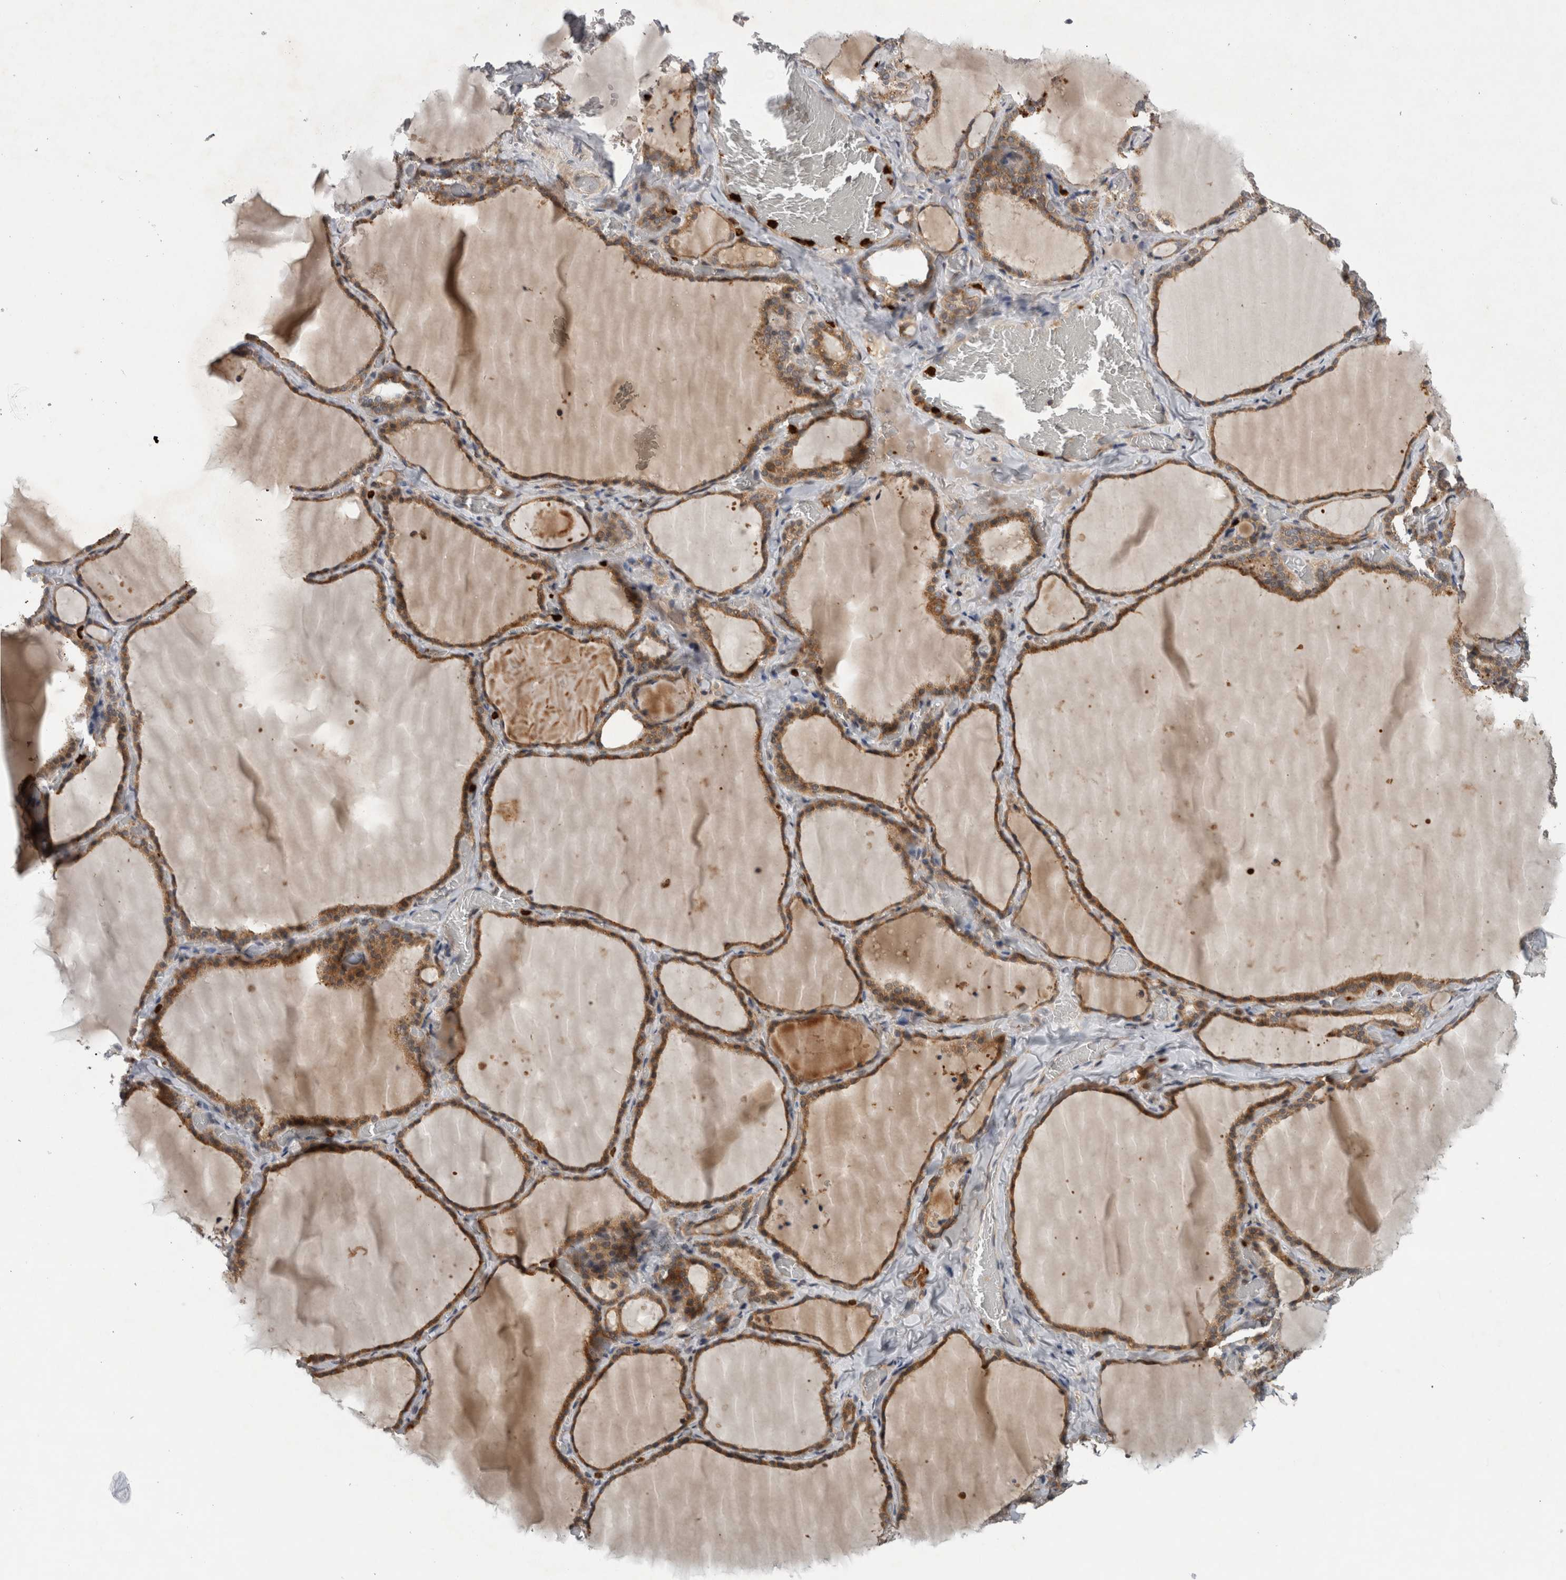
{"staining": {"intensity": "moderate", "quantity": ">75%", "location": "cytoplasmic/membranous"}, "tissue": "thyroid gland", "cell_type": "Glandular cells", "image_type": "normal", "snomed": [{"axis": "morphology", "description": "Normal tissue, NOS"}, {"axis": "topography", "description": "Thyroid gland"}], "caption": "The photomicrograph shows immunohistochemical staining of unremarkable thyroid gland. There is moderate cytoplasmic/membranous positivity is present in approximately >75% of glandular cells.", "gene": "PDCD2", "patient": {"sex": "female", "age": 22}}